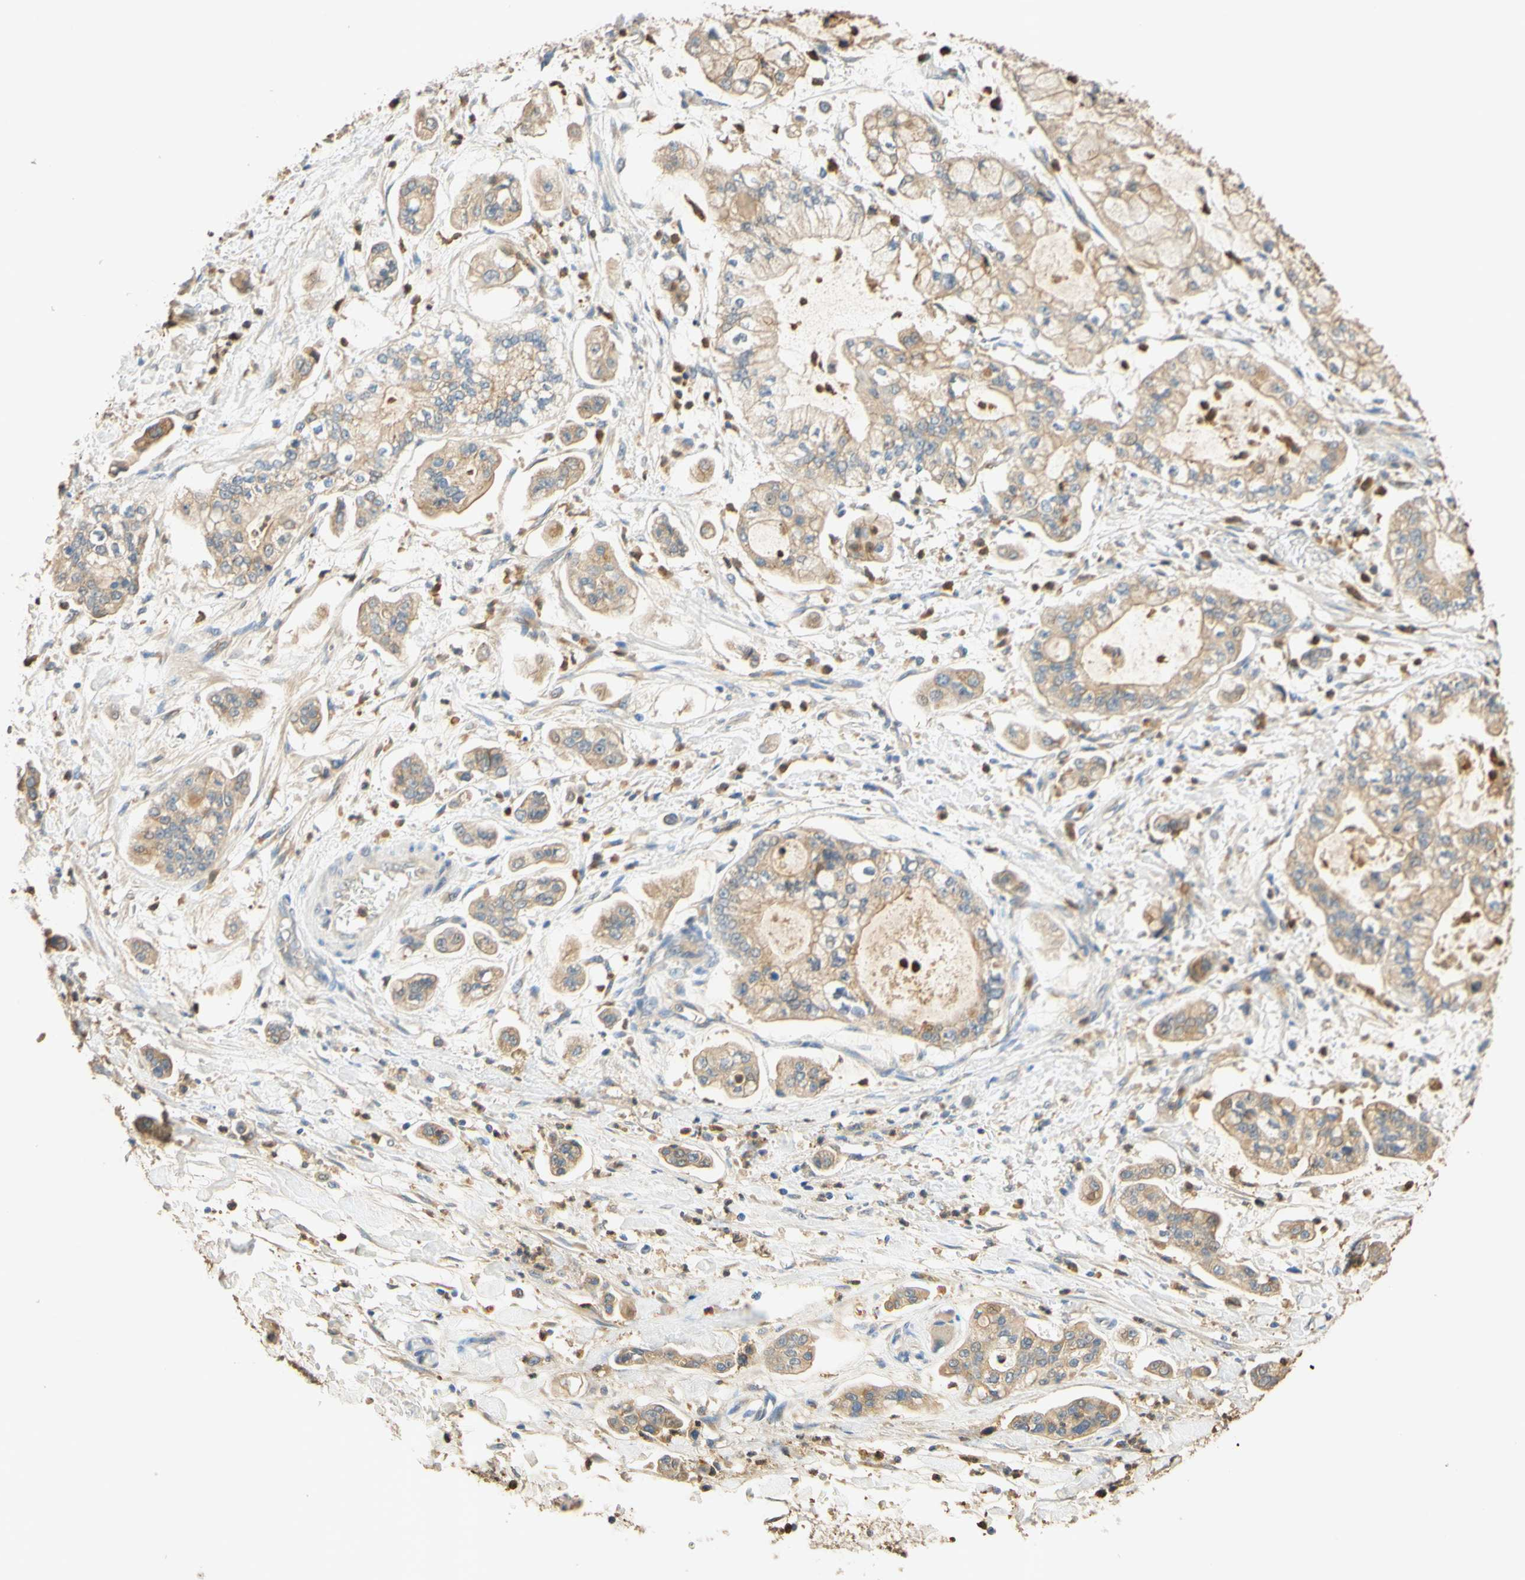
{"staining": {"intensity": "weak", "quantity": ">75%", "location": "cytoplasmic/membranous"}, "tissue": "stomach cancer", "cell_type": "Tumor cells", "image_type": "cancer", "snomed": [{"axis": "morphology", "description": "Adenocarcinoma, NOS"}, {"axis": "topography", "description": "Stomach"}], "caption": "This is a micrograph of IHC staining of stomach cancer (adenocarcinoma), which shows weak staining in the cytoplasmic/membranous of tumor cells.", "gene": "ENTREP2", "patient": {"sex": "male", "age": 76}}